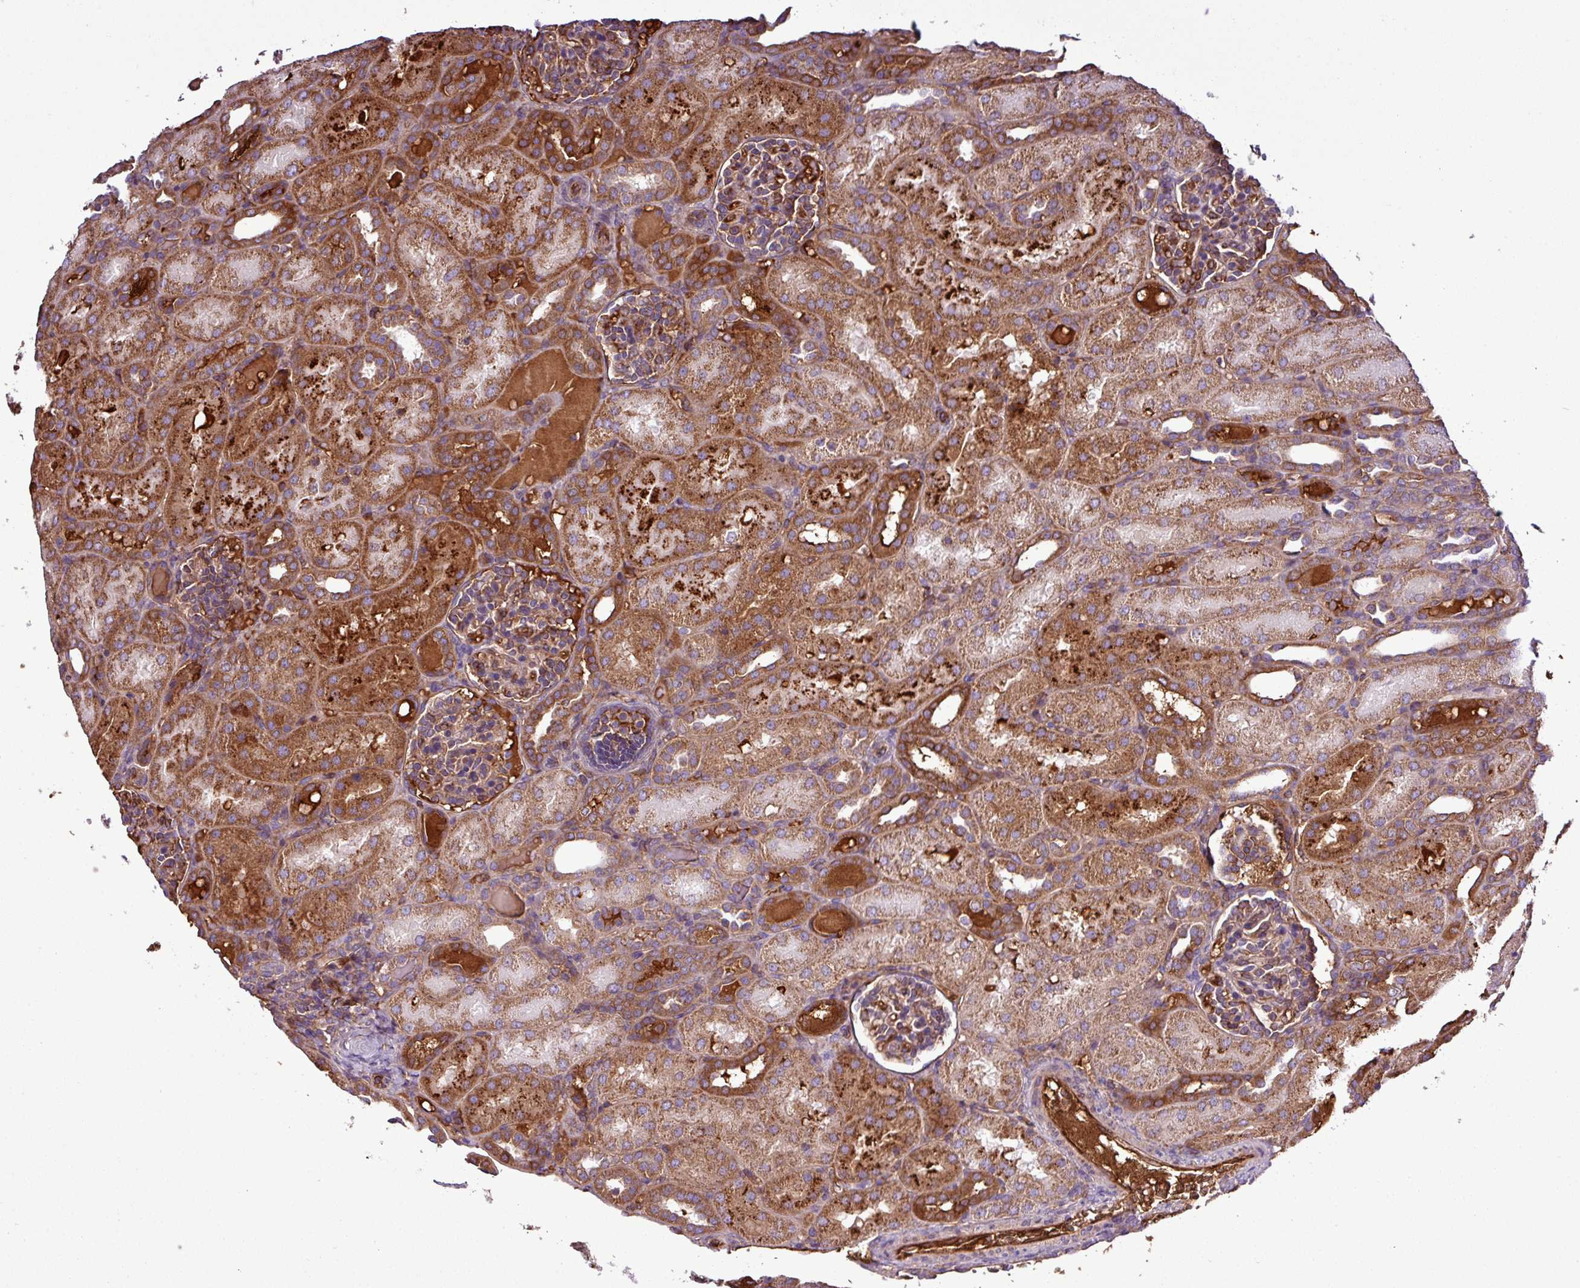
{"staining": {"intensity": "moderate", "quantity": "25%-75%", "location": "cytoplasmic/membranous"}, "tissue": "kidney", "cell_type": "Cells in glomeruli", "image_type": "normal", "snomed": [{"axis": "morphology", "description": "Normal tissue, NOS"}, {"axis": "topography", "description": "Kidney"}], "caption": "Immunohistochemistry (IHC) micrograph of unremarkable kidney: human kidney stained using IHC demonstrates medium levels of moderate protein expression localized specifically in the cytoplasmic/membranous of cells in glomeruli, appearing as a cytoplasmic/membranous brown color.", "gene": "CWH43", "patient": {"sex": "male", "age": 1}}